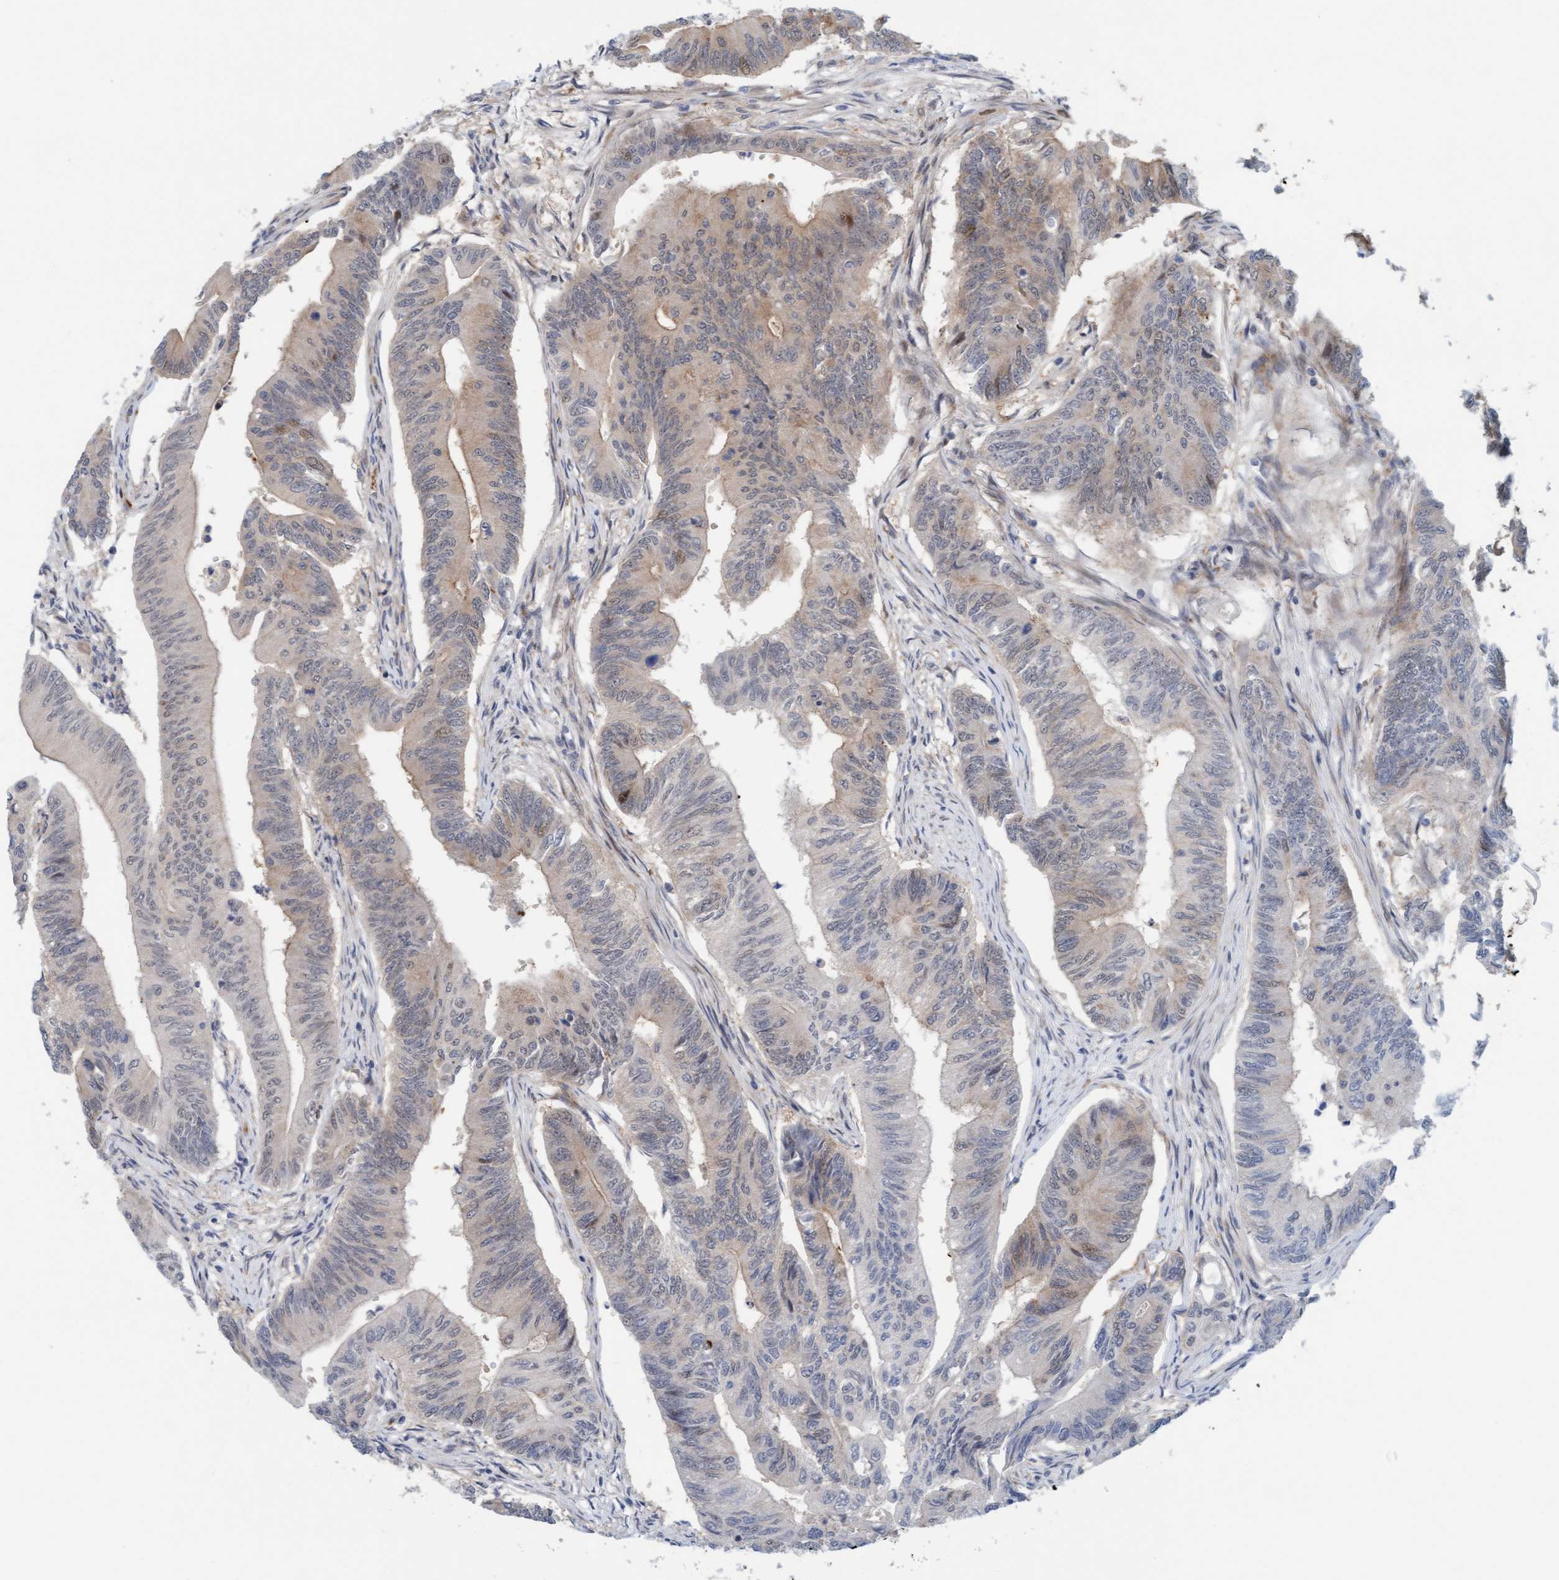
{"staining": {"intensity": "weak", "quantity": "25%-75%", "location": "cytoplasmic/membranous,nuclear"}, "tissue": "colorectal cancer", "cell_type": "Tumor cells", "image_type": "cancer", "snomed": [{"axis": "morphology", "description": "Adenoma, NOS"}, {"axis": "morphology", "description": "Adenocarcinoma, NOS"}, {"axis": "topography", "description": "Colon"}], "caption": "DAB immunohistochemical staining of colorectal cancer (adenocarcinoma) reveals weak cytoplasmic/membranous and nuclear protein expression in about 25%-75% of tumor cells. (IHC, brightfield microscopy, high magnification).", "gene": "EIF4EBP1", "patient": {"sex": "male", "age": 79}}